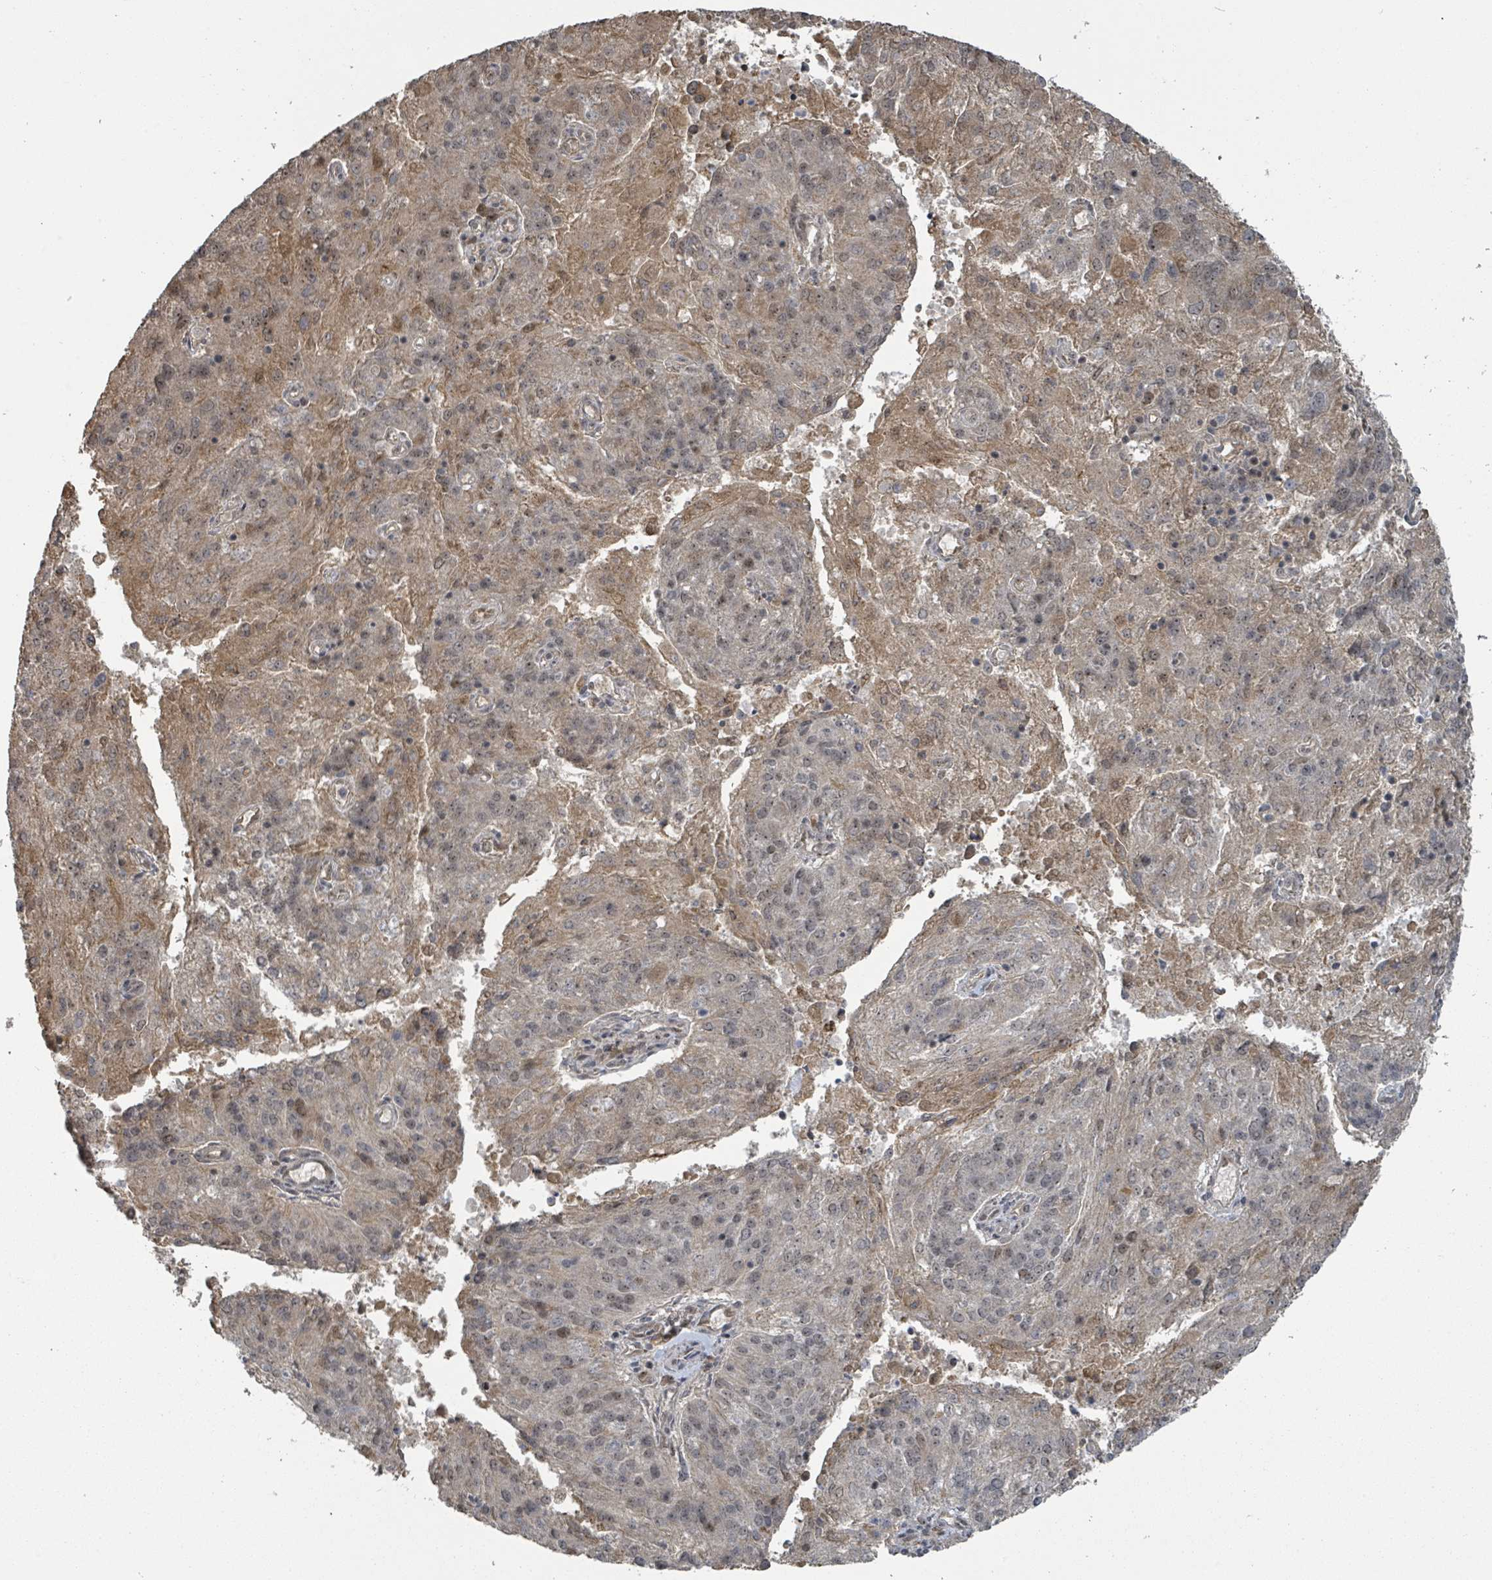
{"staining": {"intensity": "moderate", "quantity": "25%-75%", "location": "cytoplasmic/membranous,nuclear"}, "tissue": "endometrial cancer", "cell_type": "Tumor cells", "image_type": "cancer", "snomed": [{"axis": "morphology", "description": "Adenocarcinoma, NOS"}, {"axis": "topography", "description": "Endometrium"}], "caption": "Moderate cytoplasmic/membranous and nuclear expression is present in approximately 25%-75% of tumor cells in endometrial cancer (adenocarcinoma).", "gene": "ZBTB14", "patient": {"sex": "female", "age": 82}}